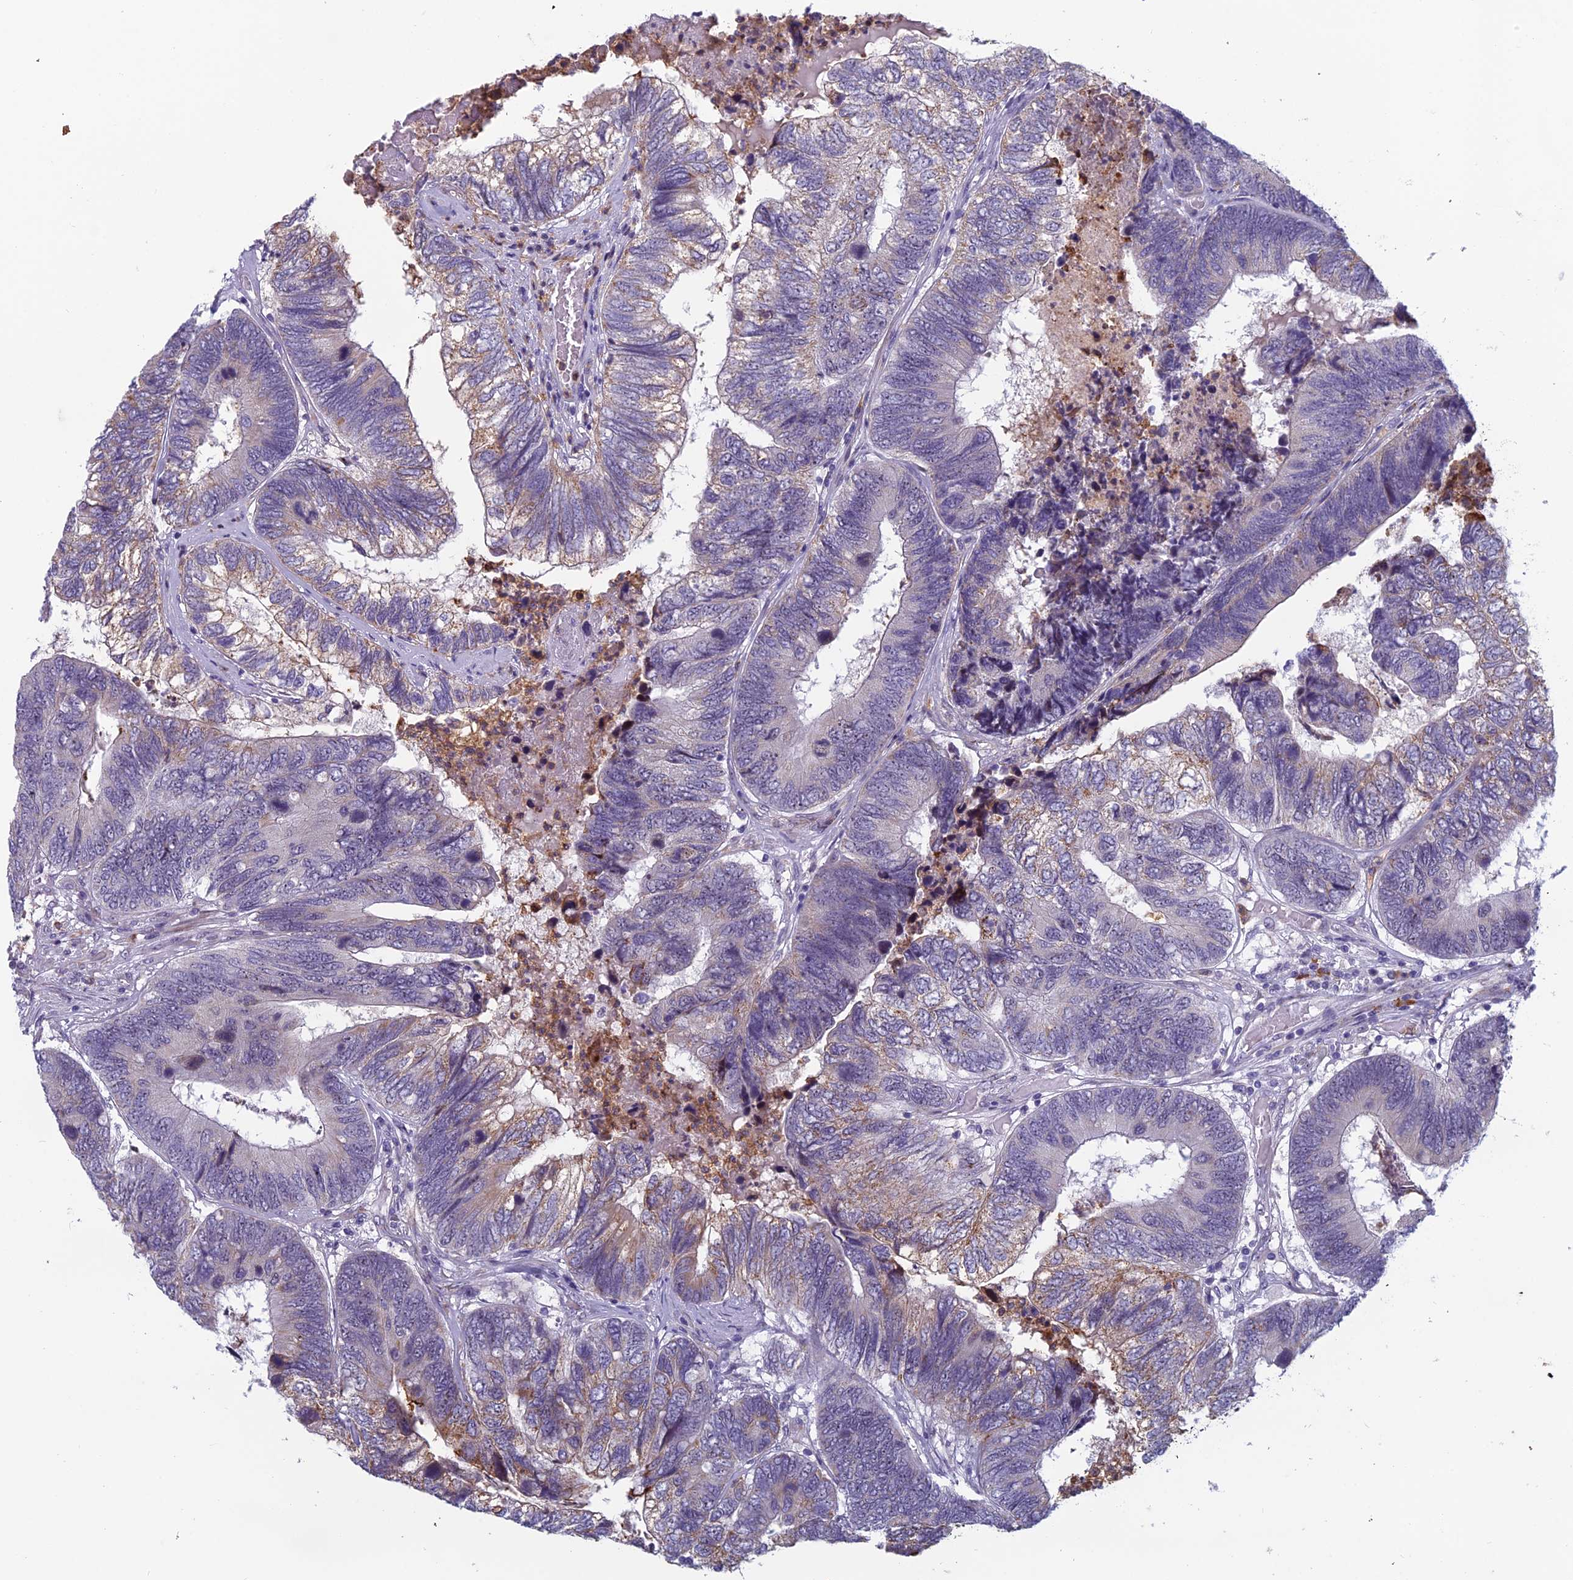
{"staining": {"intensity": "weak", "quantity": "25%-75%", "location": "cytoplasmic/membranous"}, "tissue": "colorectal cancer", "cell_type": "Tumor cells", "image_type": "cancer", "snomed": [{"axis": "morphology", "description": "Adenocarcinoma, NOS"}, {"axis": "topography", "description": "Colon"}], "caption": "Brown immunohistochemical staining in human colorectal cancer (adenocarcinoma) demonstrates weak cytoplasmic/membranous positivity in approximately 25%-75% of tumor cells. (IHC, brightfield microscopy, high magnification).", "gene": "NOC2L", "patient": {"sex": "female", "age": 67}}